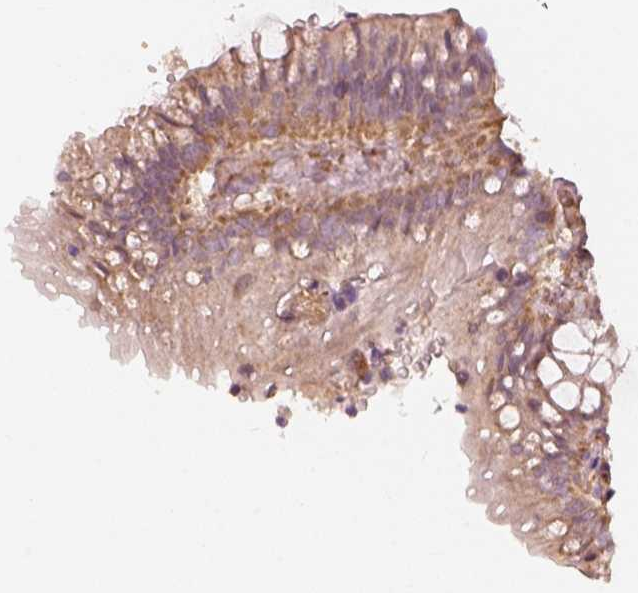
{"staining": {"intensity": "moderate", "quantity": "25%-75%", "location": "cytoplasmic/membranous"}, "tissue": "colorectal cancer", "cell_type": "Tumor cells", "image_type": "cancer", "snomed": [{"axis": "morphology", "description": "Adenocarcinoma, NOS"}, {"axis": "topography", "description": "Colon"}], "caption": "Adenocarcinoma (colorectal) was stained to show a protein in brown. There is medium levels of moderate cytoplasmic/membranous positivity in about 25%-75% of tumor cells.", "gene": "FSCN1", "patient": {"sex": "male", "age": 67}}